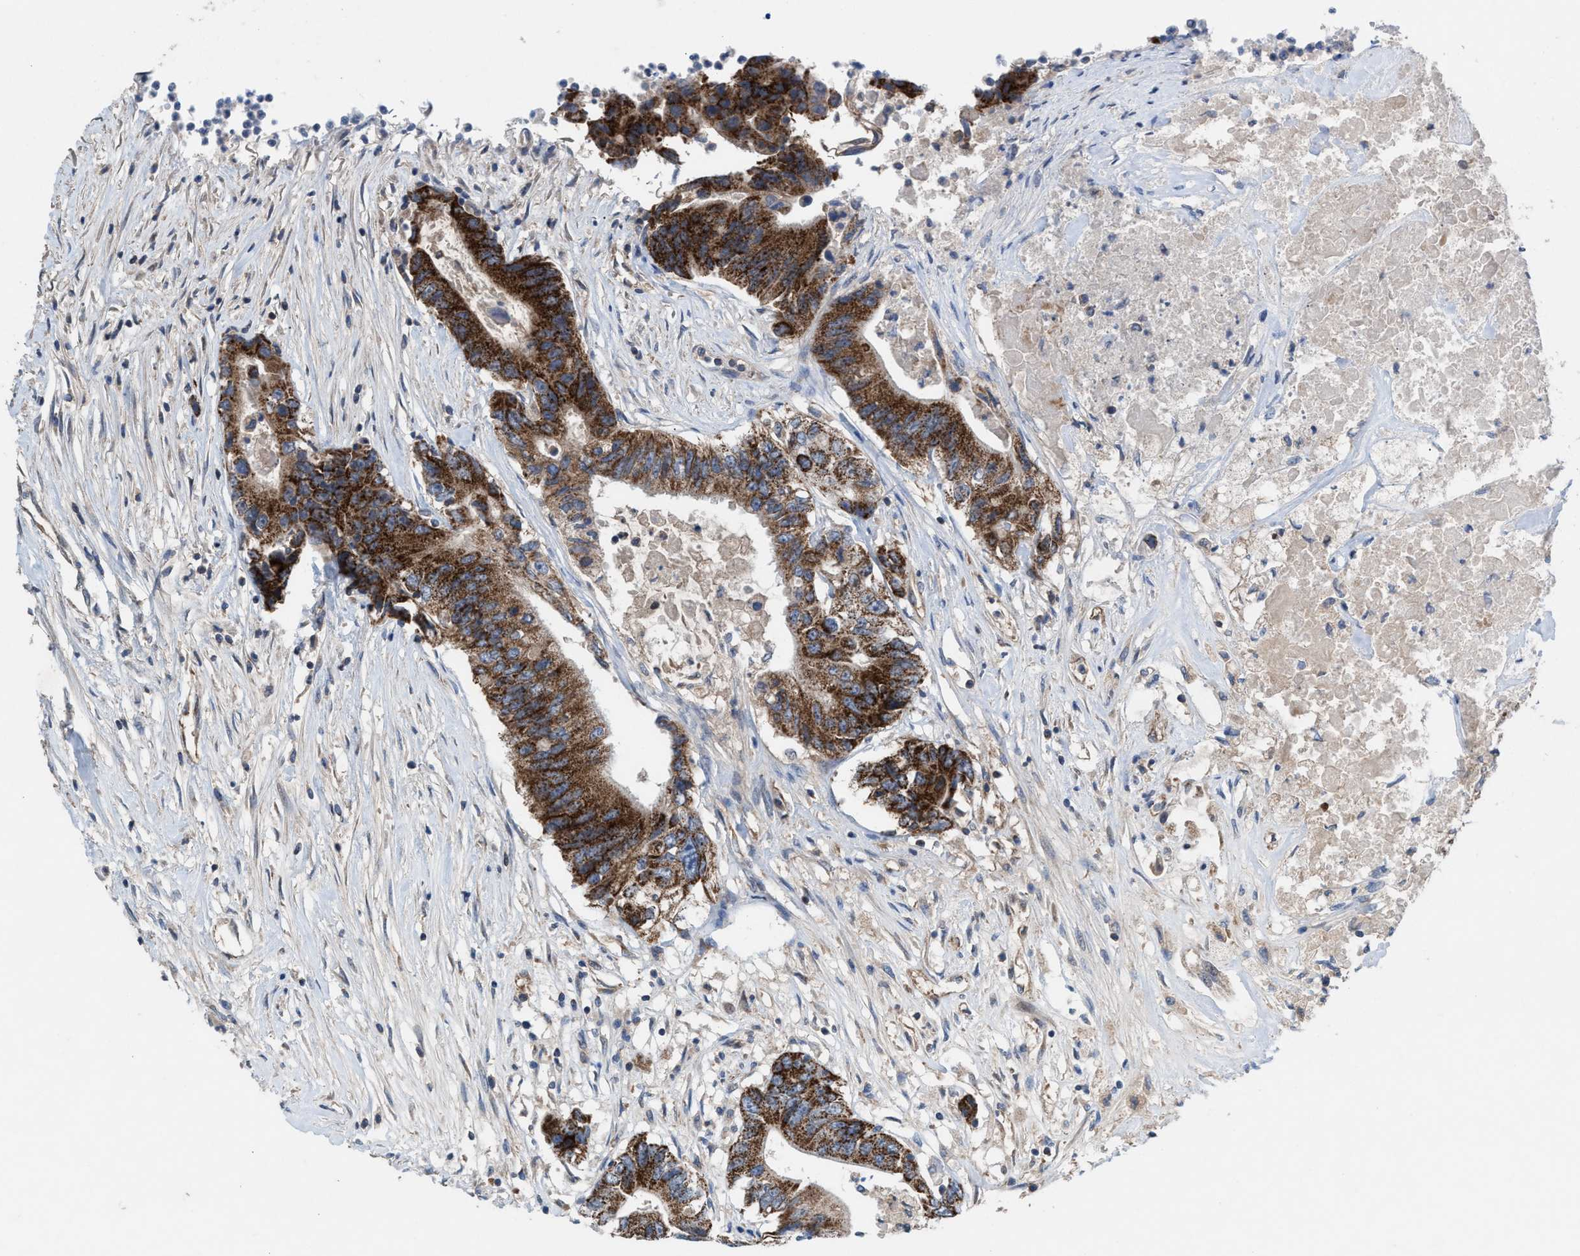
{"staining": {"intensity": "strong", "quantity": ">75%", "location": "cytoplasmic/membranous"}, "tissue": "colorectal cancer", "cell_type": "Tumor cells", "image_type": "cancer", "snomed": [{"axis": "morphology", "description": "Adenocarcinoma, NOS"}, {"axis": "topography", "description": "Colon"}], "caption": "Immunohistochemistry of human adenocarcinoma (colorectal) reveals high levels of strong cytoplasmic/membranous positivity in approximately >75% of tumor cells.", "gene": "MRM1", "patient": {"sex": "female", "age": 77}}